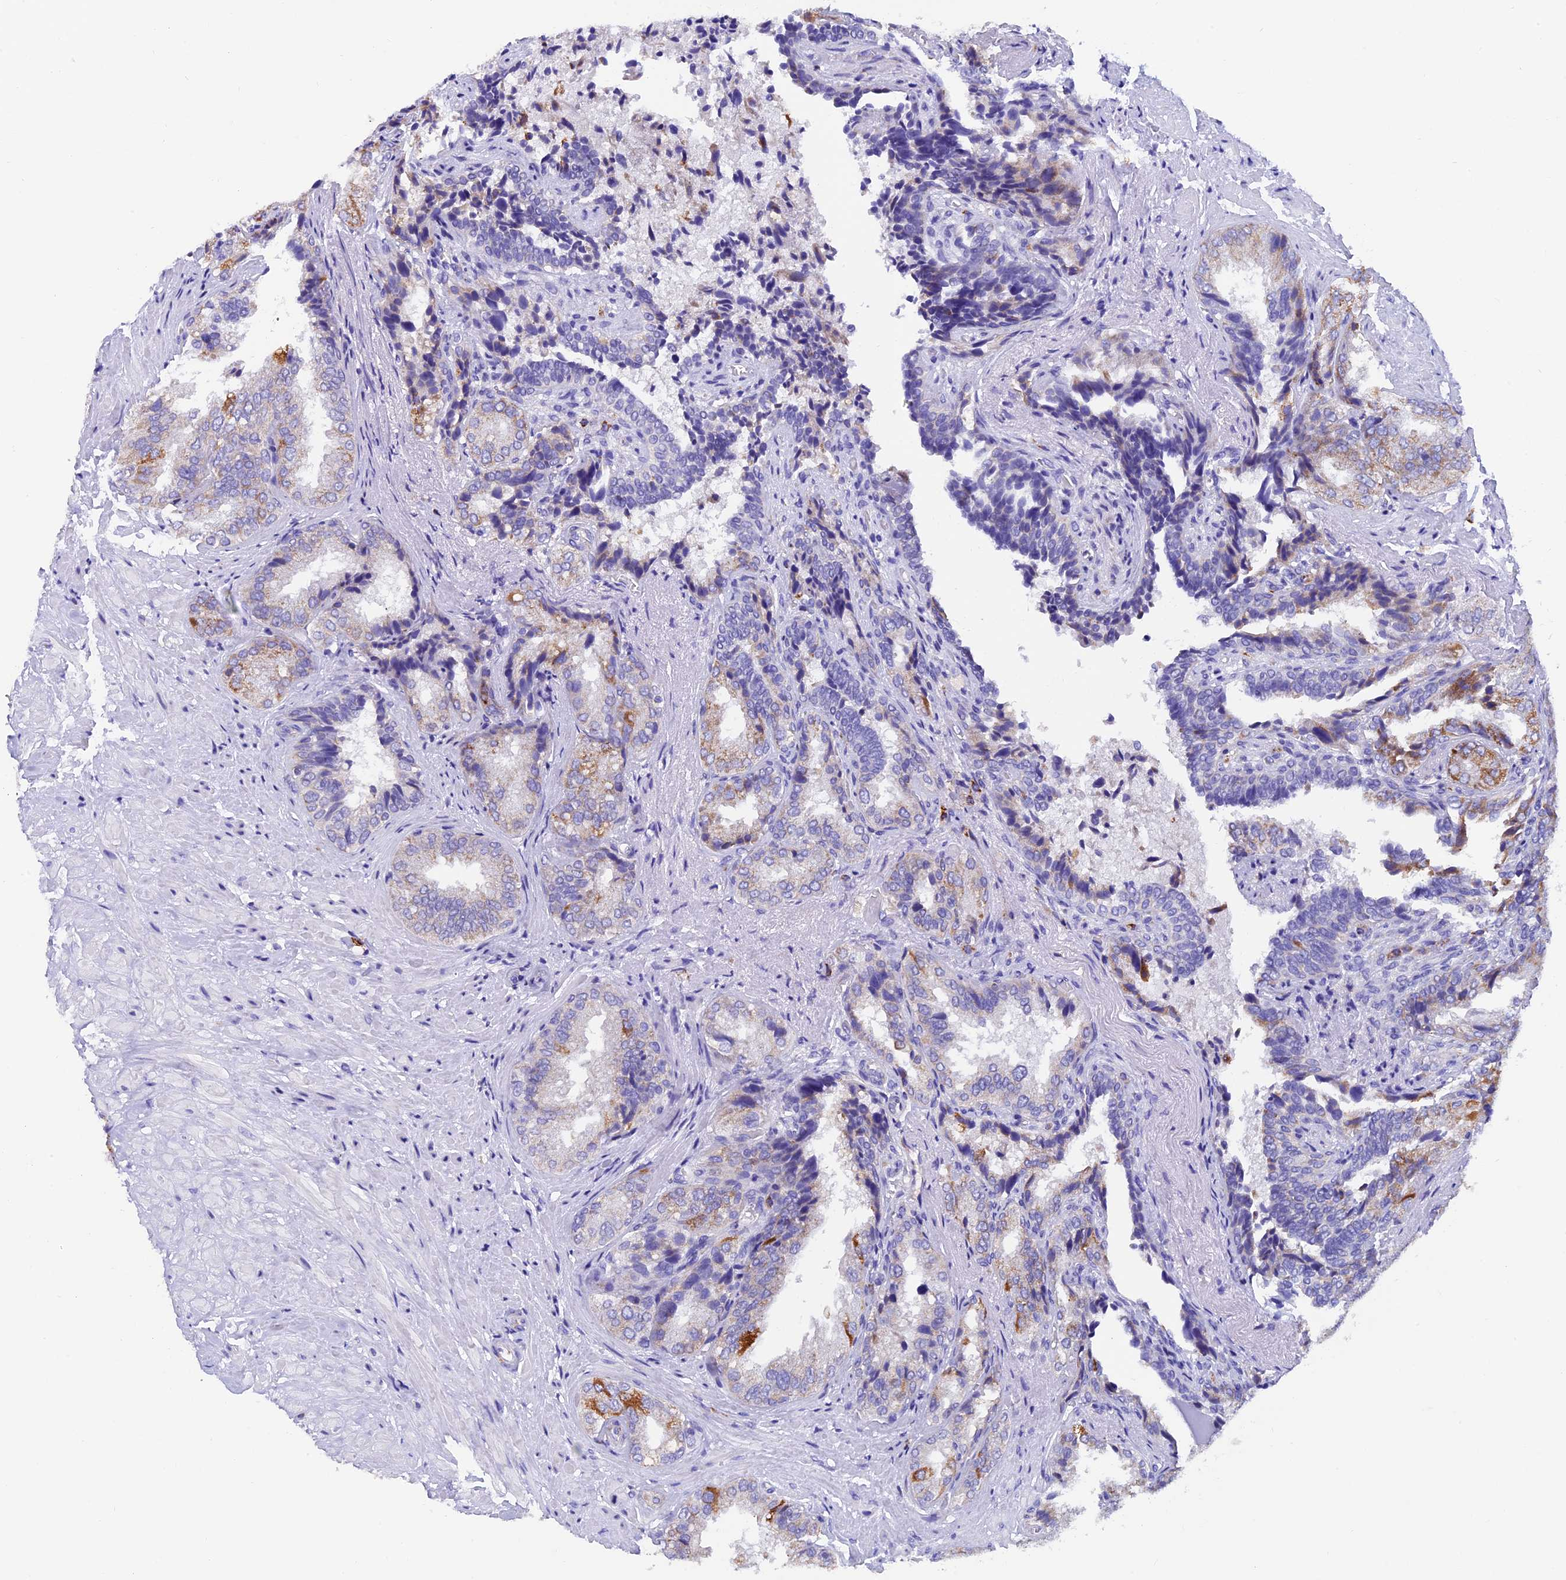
{"staining": {"intensity": "moderate", "quantity": "<25%", "location": "cytoplasmic/membranous"}, "tissue": "seminal vesicle", "cell_type": "Glandular cells", "image_type": "normal", "snomed": [{"axis": "morphology", "description": "Normal tissue, NOS"}, {"axis": "topography", "description": "Seminal veicle"}, {"axis": "topography", "description": "Peripheral nerve tissue"}], "caption": "DAB immunohistochemical staining of normal seminal vesicle exhibits moderate cytoplasmic/membranous protein staining in approximately <25% of glandular cells. (IHC, brightfield microscopy, high magnification).", "gene": "SLC8B1", "patient": {"sex": "male", "age": 63}}